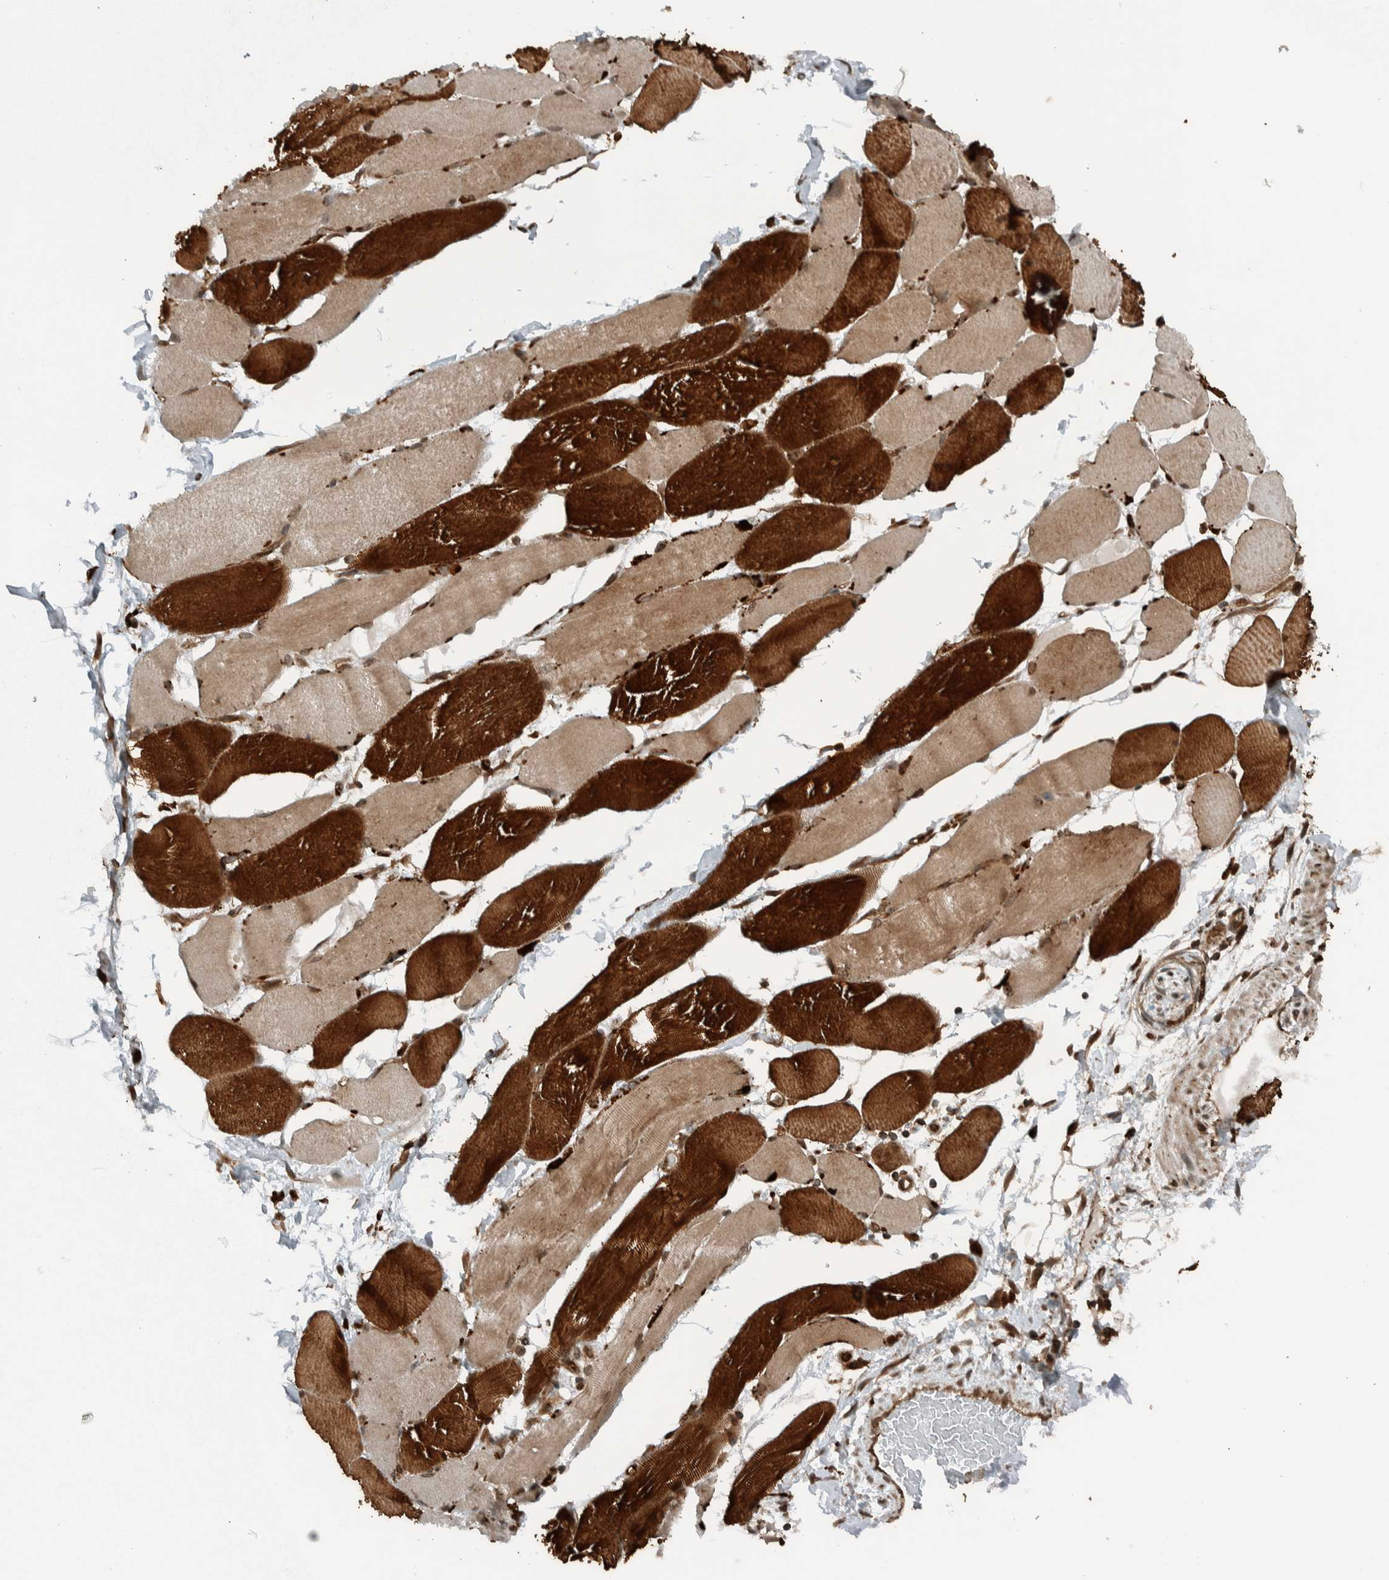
{"staining": {"intensity": "strong", "quantity": ">75%", "location": "cytoplasmic/membranous"}, "tissue": "skeletal muscle", "cell_type": "Myocytes", "image_type": "normal", "snomed": [{"axis": "morphology", "description": "Normal tissue, NOS"}, {"axis": "topography", "description": "Skin"}, {"axis": "topography", "description": "Skeletal muscle"}], "caption": "DAB (3,3'-diaminobenzidine) immunohistochemical staining of unremarkable skeletal muscle reveals strong cytoplasmic/membranous protein staining in about >75% of myocytes. The protein of interest is stained brown, and the nuclei are stained in blue (DAB IHC with brightfield microscopy, high magnification).", "gene": "GIGYF1", "patient": {"sex": "male", "age": 83}}